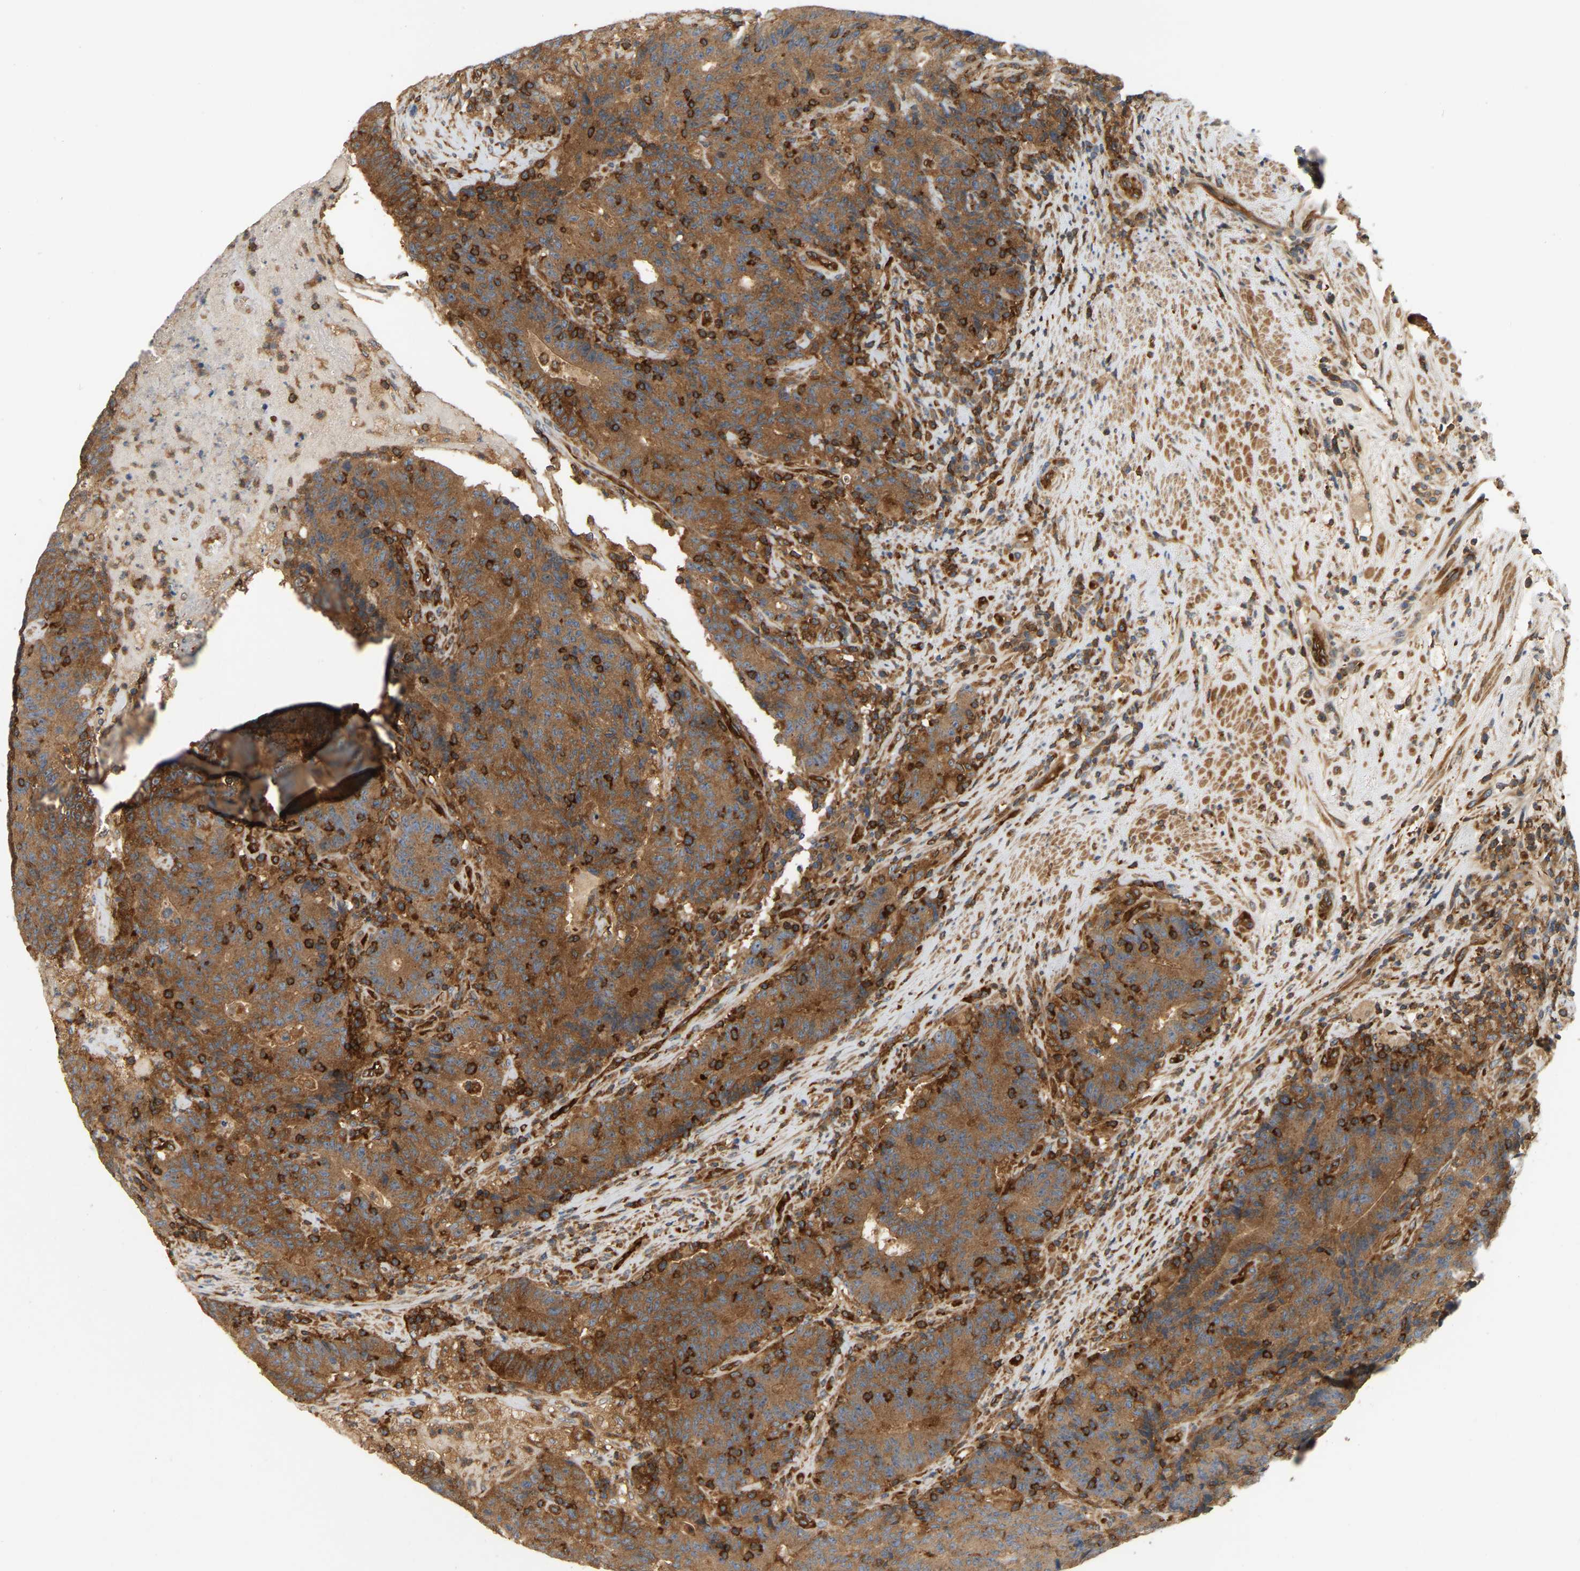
{"staining": {"intensity": "moderate", "quantity": ">75%", "location": "cytoplasmic/membranous"}, "tissue": "colorectal cancer", "cell_type": "Tumor cells", "image_type": "cancer", "snomed": [{"axis": "morphology", "description": "Normal tissue, NOS"}, {"axis": "morphology", "description": "Adenocarcinoma, NOS"}, {"axis": "topography", "description": "Colon"}], "caption": "The photomicrograph shows staining of colorectal cancer (adenocarcinoma), revealing moderate cytoplasmic/membranous protein positivity (brown color) within tumor cells.", "gene": "AKAP13", "patient": {"sex": "female", "age": 75}}